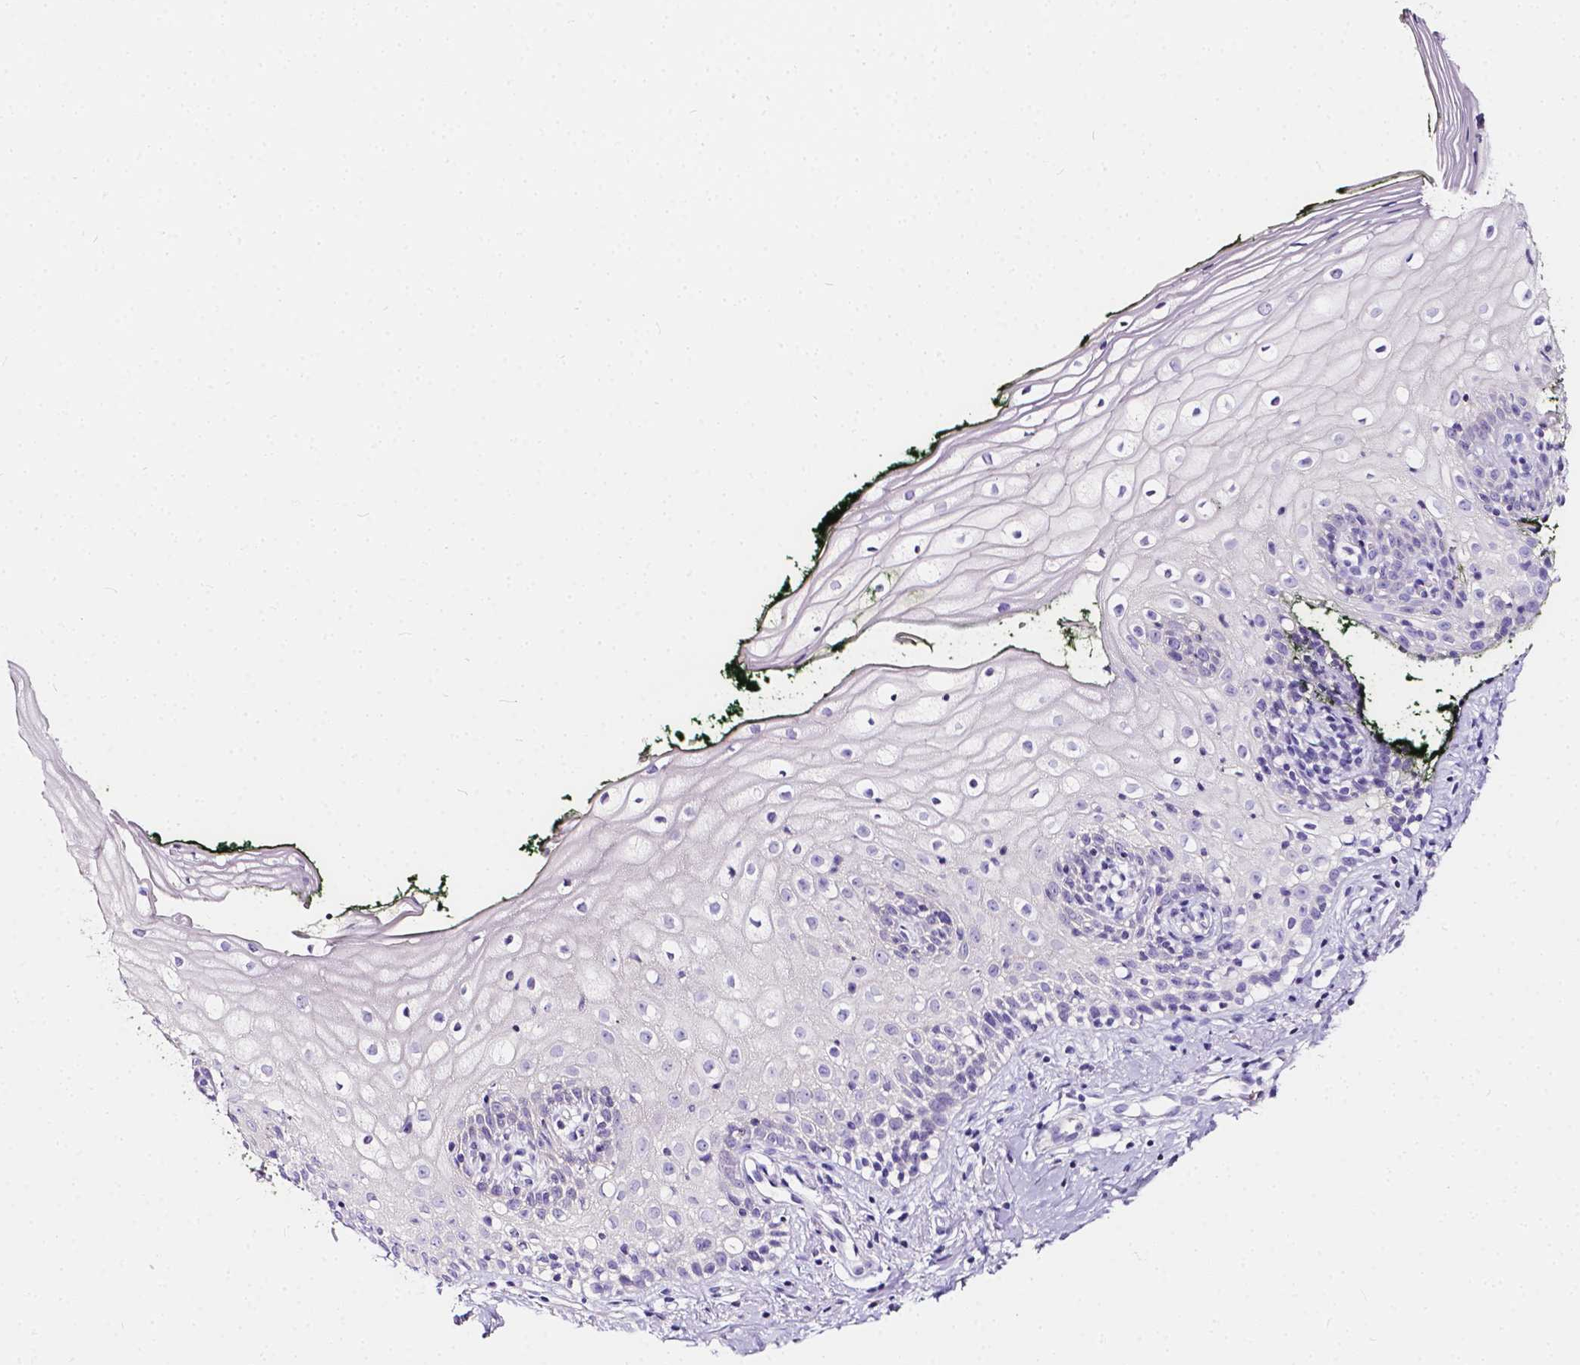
{"staining": {"intensity": "negative", "quantity": "none", "location": "none"}, "tissue": "vagina", "cell_type": "Squamous epithelial cells", "image_type": "normal", "snomed": [{"axis": "morphology", "description": "Normal tissue, NOS"}, {"axis": "topography", "description": "Vagina"}], "caption": "Immunohistochemistry (IHC) micrograph of benign vagina stained for a protein (brown), which displays no positivity in squamous epithelial cells.", "gene": "CLSTN2", "patient": {"sex": "female", "age": 47}}